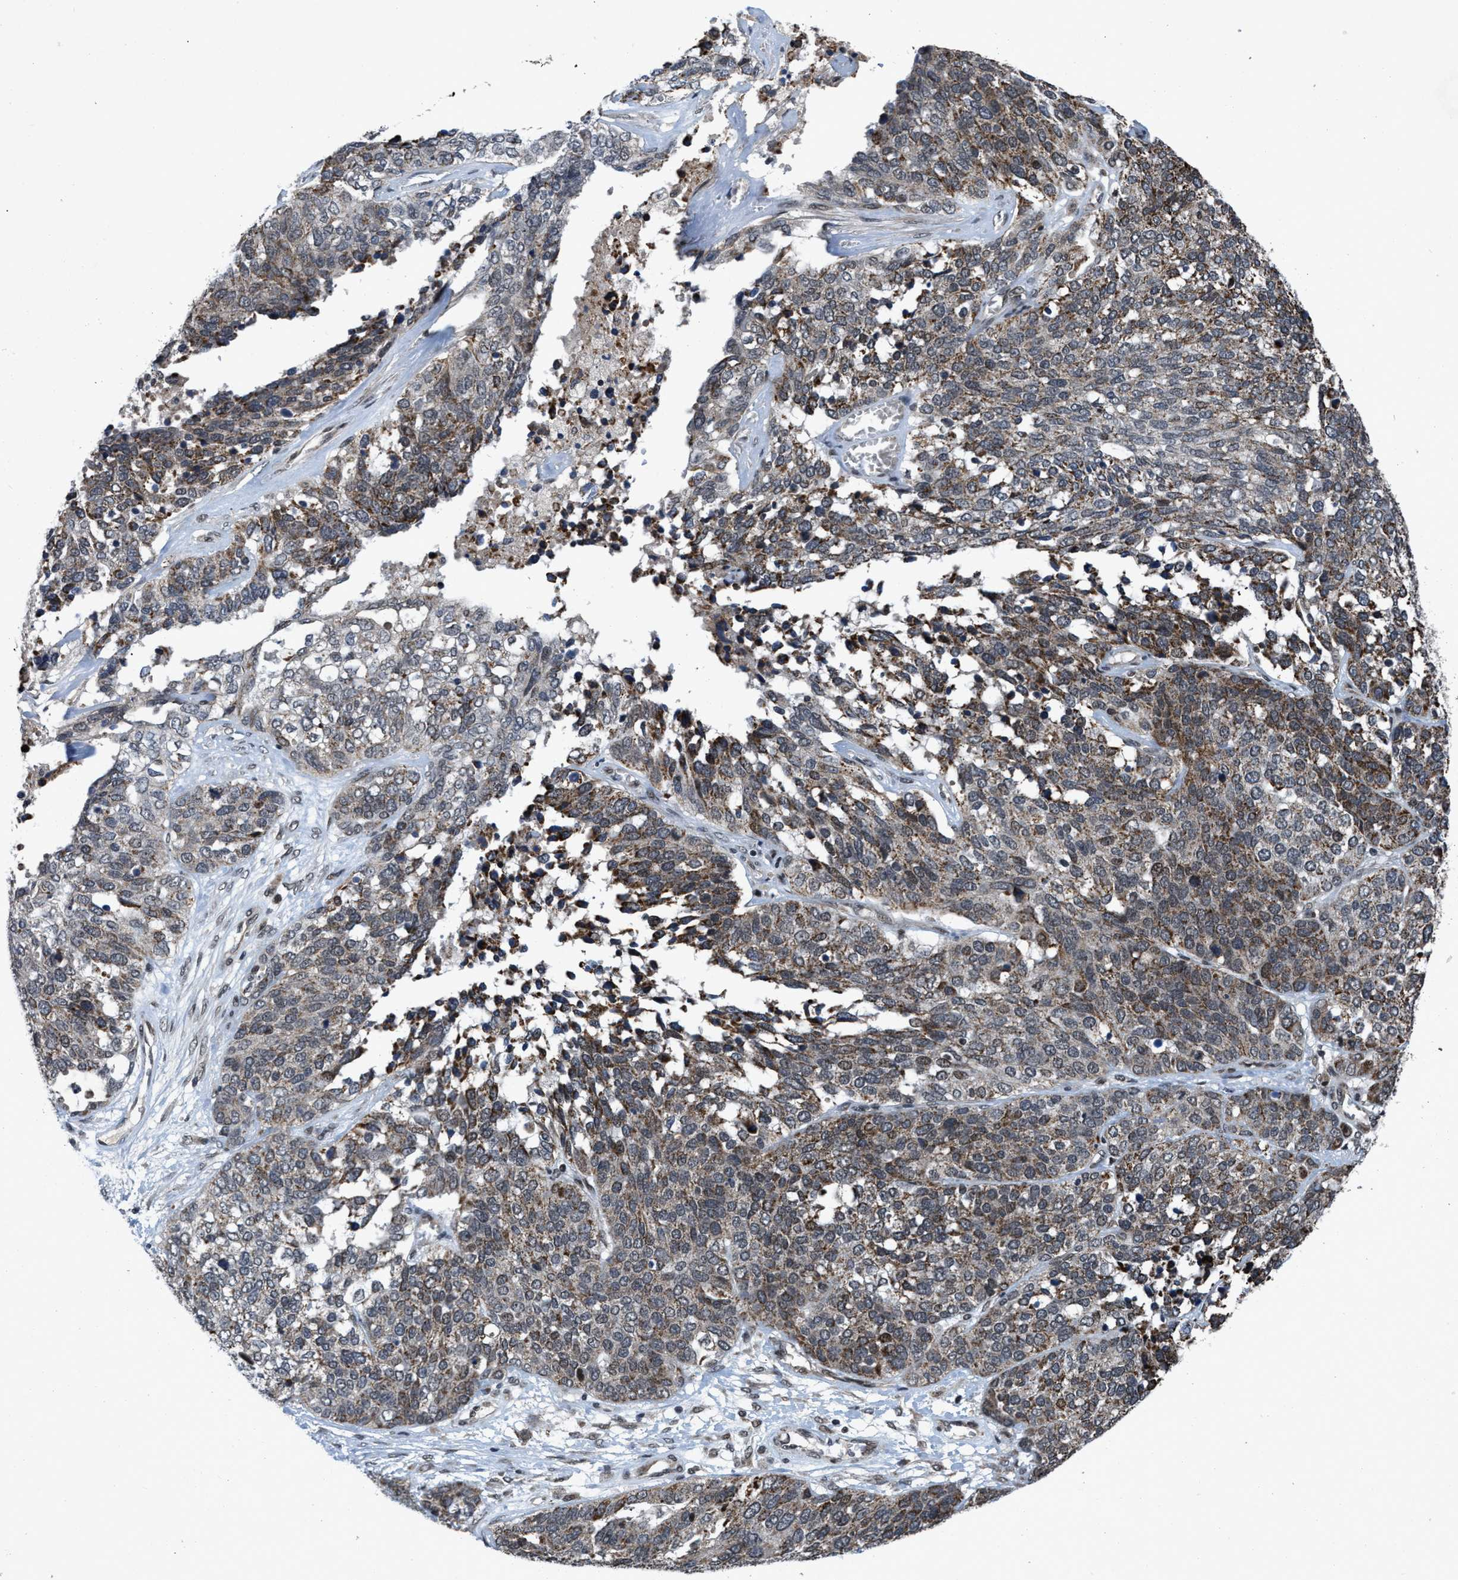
{"staining": {"intensity": "moderate", "quantity": "<25%", "location": "cytoplasmic/membranous,nuclear"}, "tissue": "ovarian cancer", "cell_type": "Tumor cells", "image_type": "cancer", "snomed": [{"axis": "morphology", "description": "Cystadenocarcinoma, serous, NOS"}, {"axis": "topography", "description": "Ovary"}], "caption": "Immunohistochemical staining of human ovarian serous cystadenocarcinoma shows moderate cytoplasmic/membranous and nuclear protein positivity in about <25% of tumor cells.", "gene": "ZNHIT1", "patient": {"sex": "female", "age": 44}}